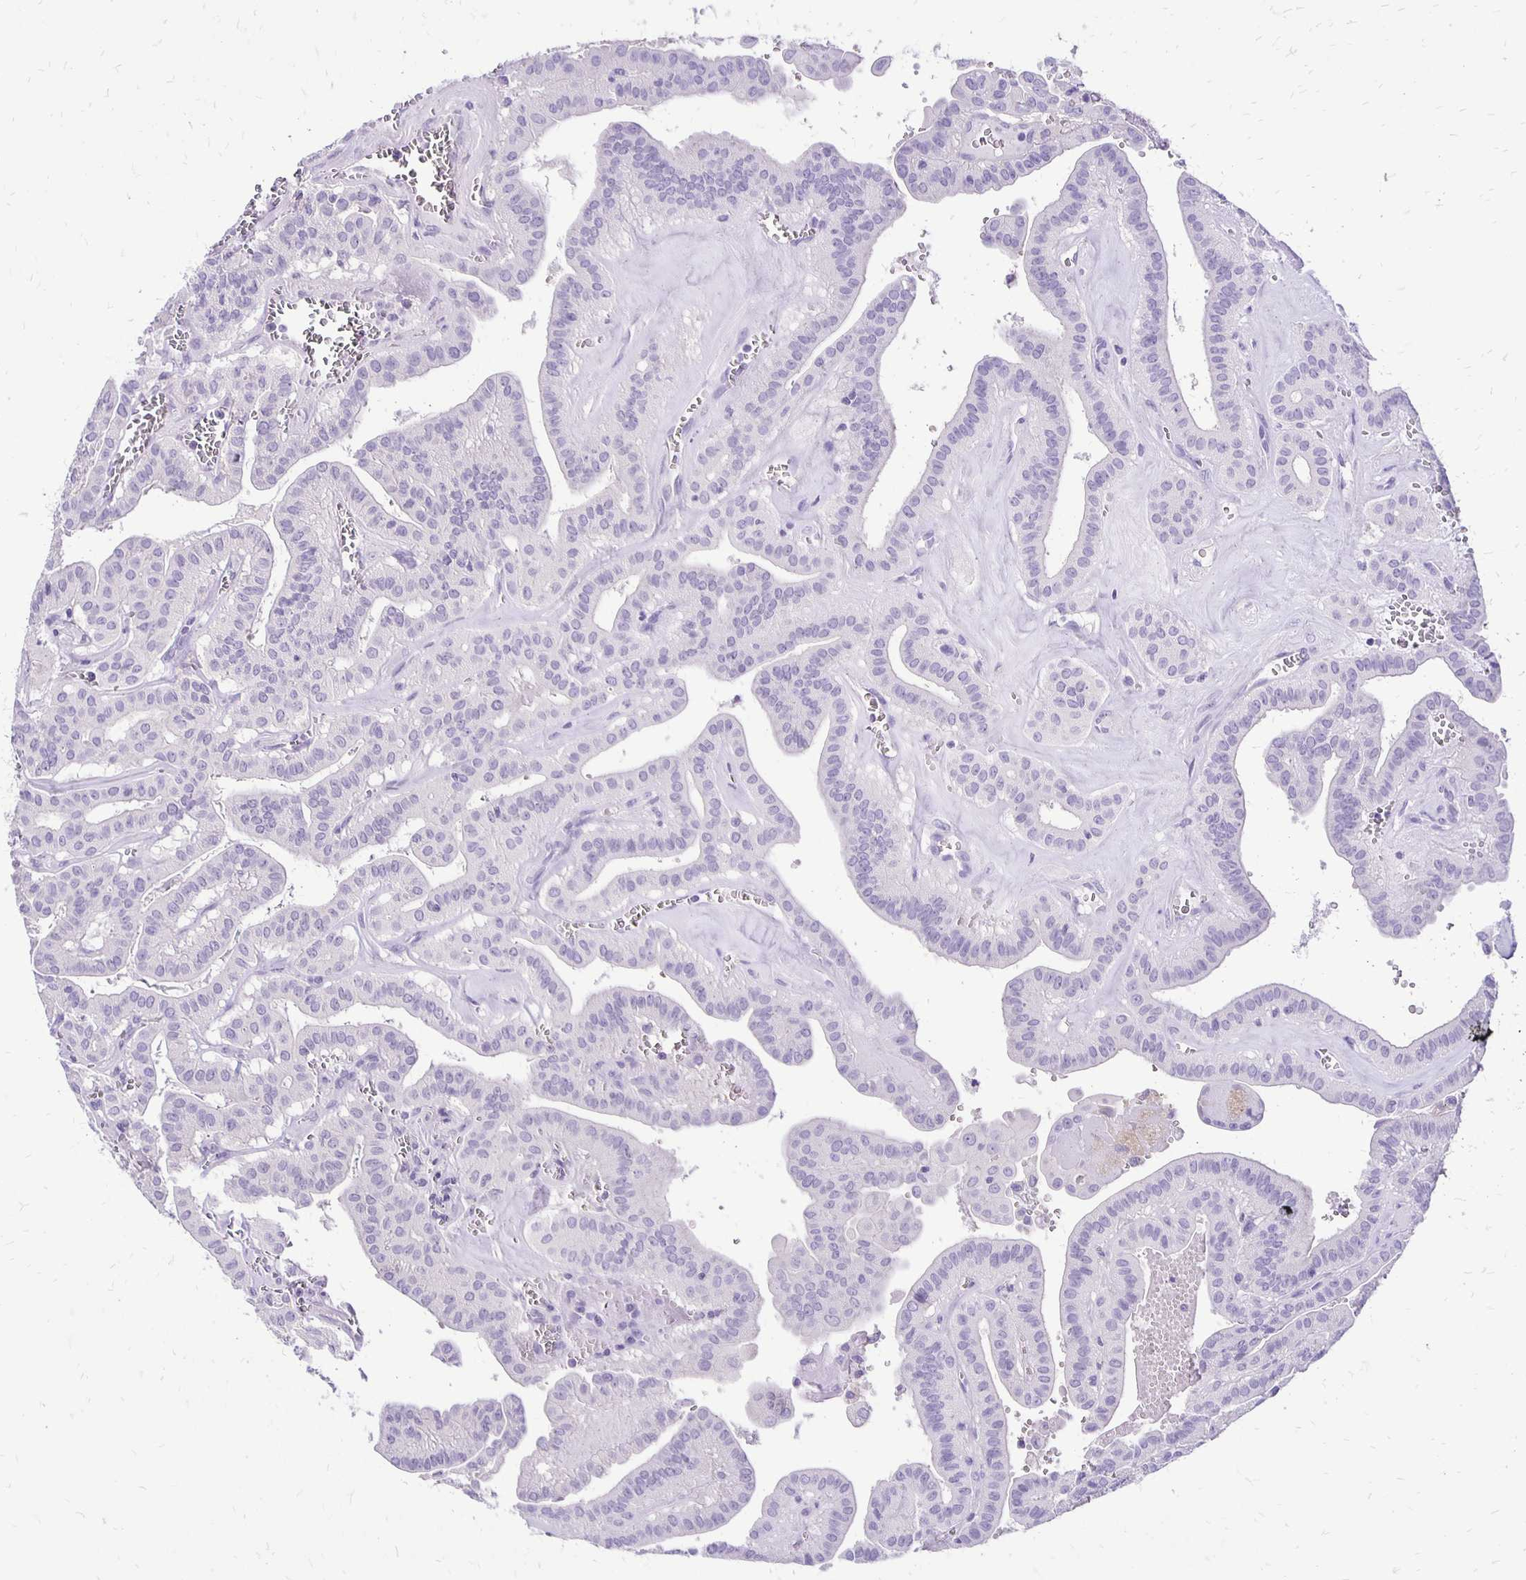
{"staining": {"intensity": "negative", "quantity": "none", "location": "none"}, "tissue": "thyroid cancer", "cell_type": "Tumor cells", "image_type": "cancer", "snomed": [{"axis": "morphology", "description": "Papillary adenocarcinoma, NOS"}, {"axis": "topography", "description": "Thyroid gland"}], "caption": "Tumor cells show no significant staining in thyroid cancer (papillary adenocarcinoma).", "gene": "ANKRD45", "patient": {"sex": "male", "age": 52}}